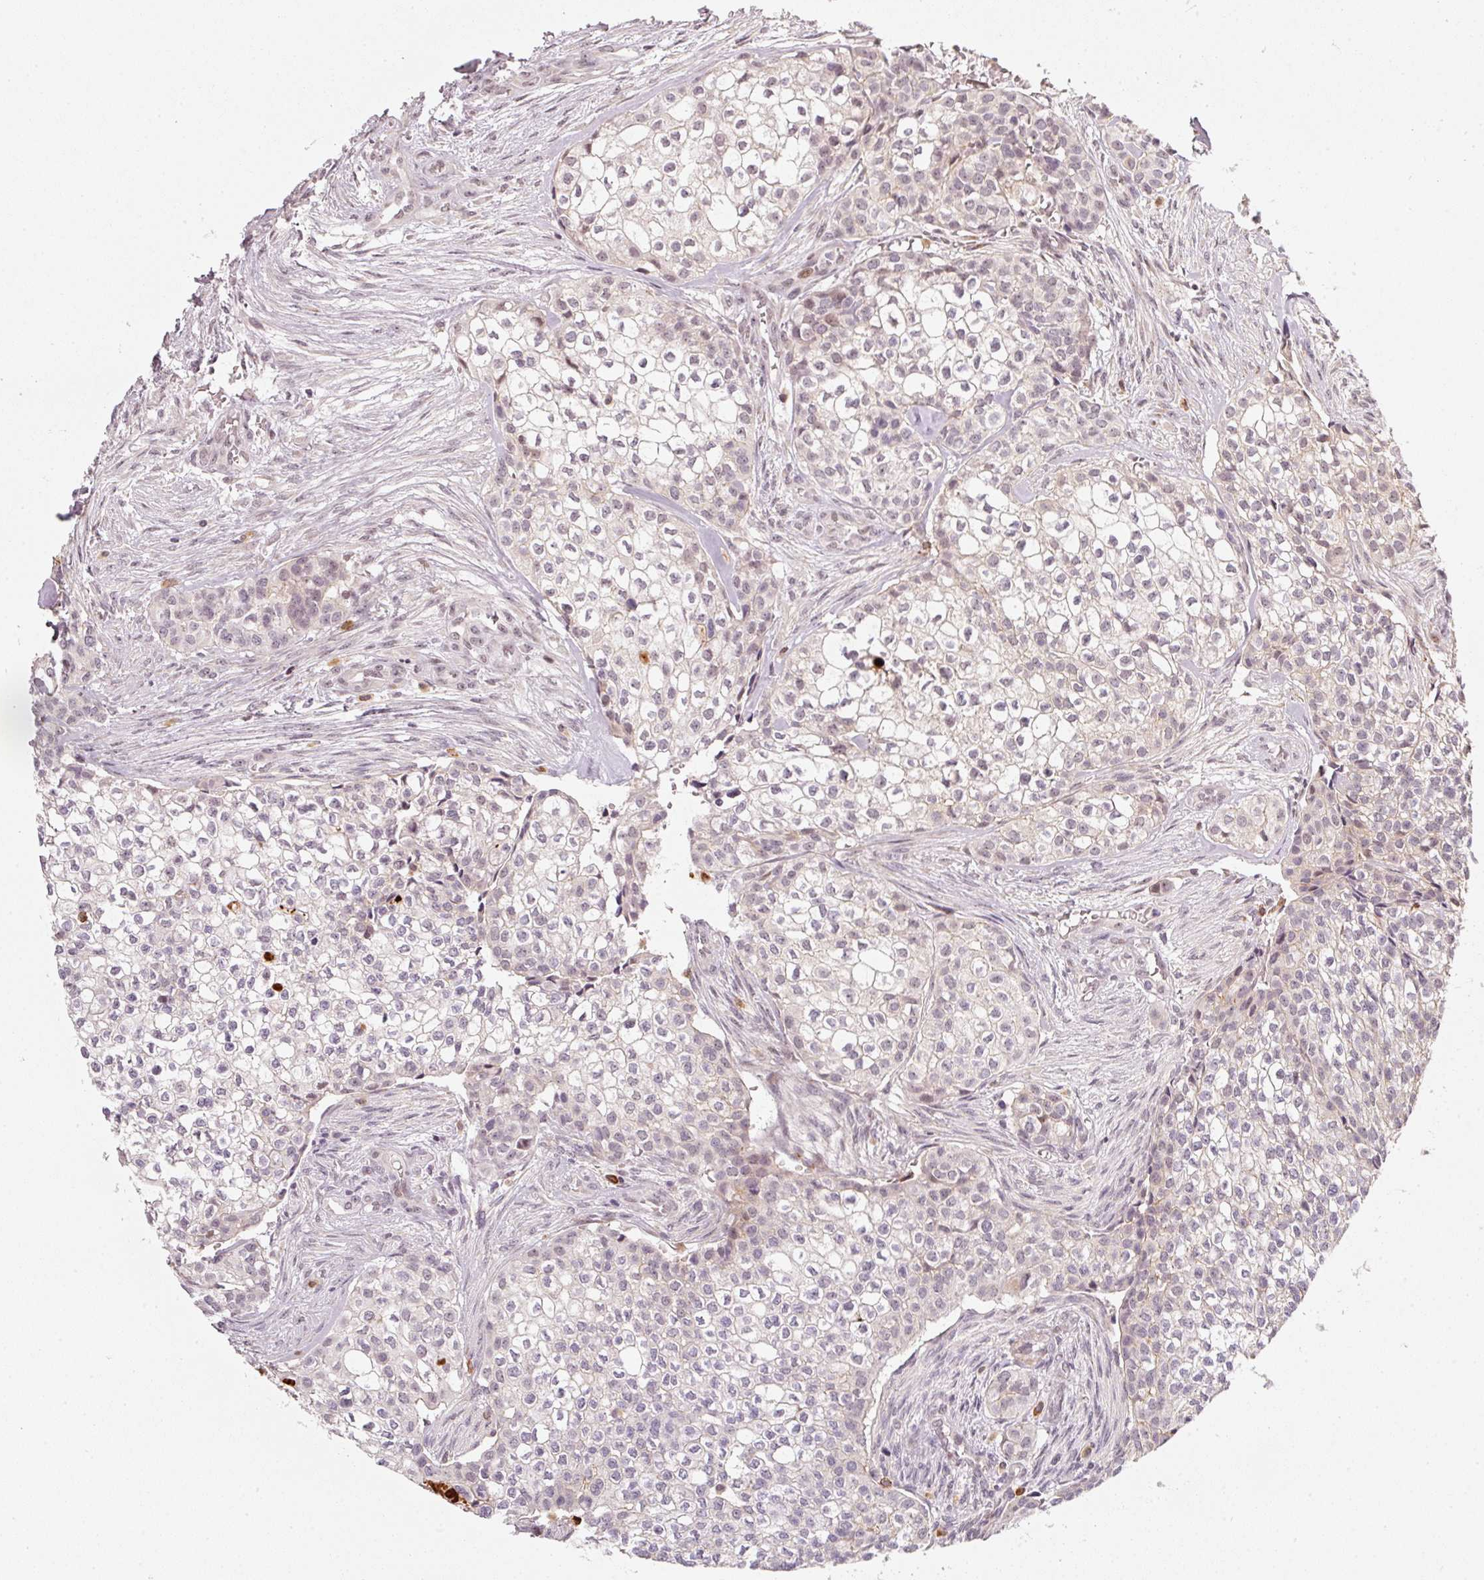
{"staining": {"intensity": "negative", "quantity": "none", "location": "none"}, "tissue": "head and neck cancer", "cell_type": "Tumor cells", "image_type": "cancer", "snomed": [{"axis": "morphology", "description": "Adenocarcinoma, NOS"}, {"axis": "topography", "description": "Head-Neck"}], "caption": "There is no significant expression in tumor cells of head and neck cancer (adenocarcinoma). (Brightfield microscopy of DAB immunohistochemistry (IHC) at high magnification).", "gene": "MXRA8", "patient": {"sex": "male", "age": 81}}